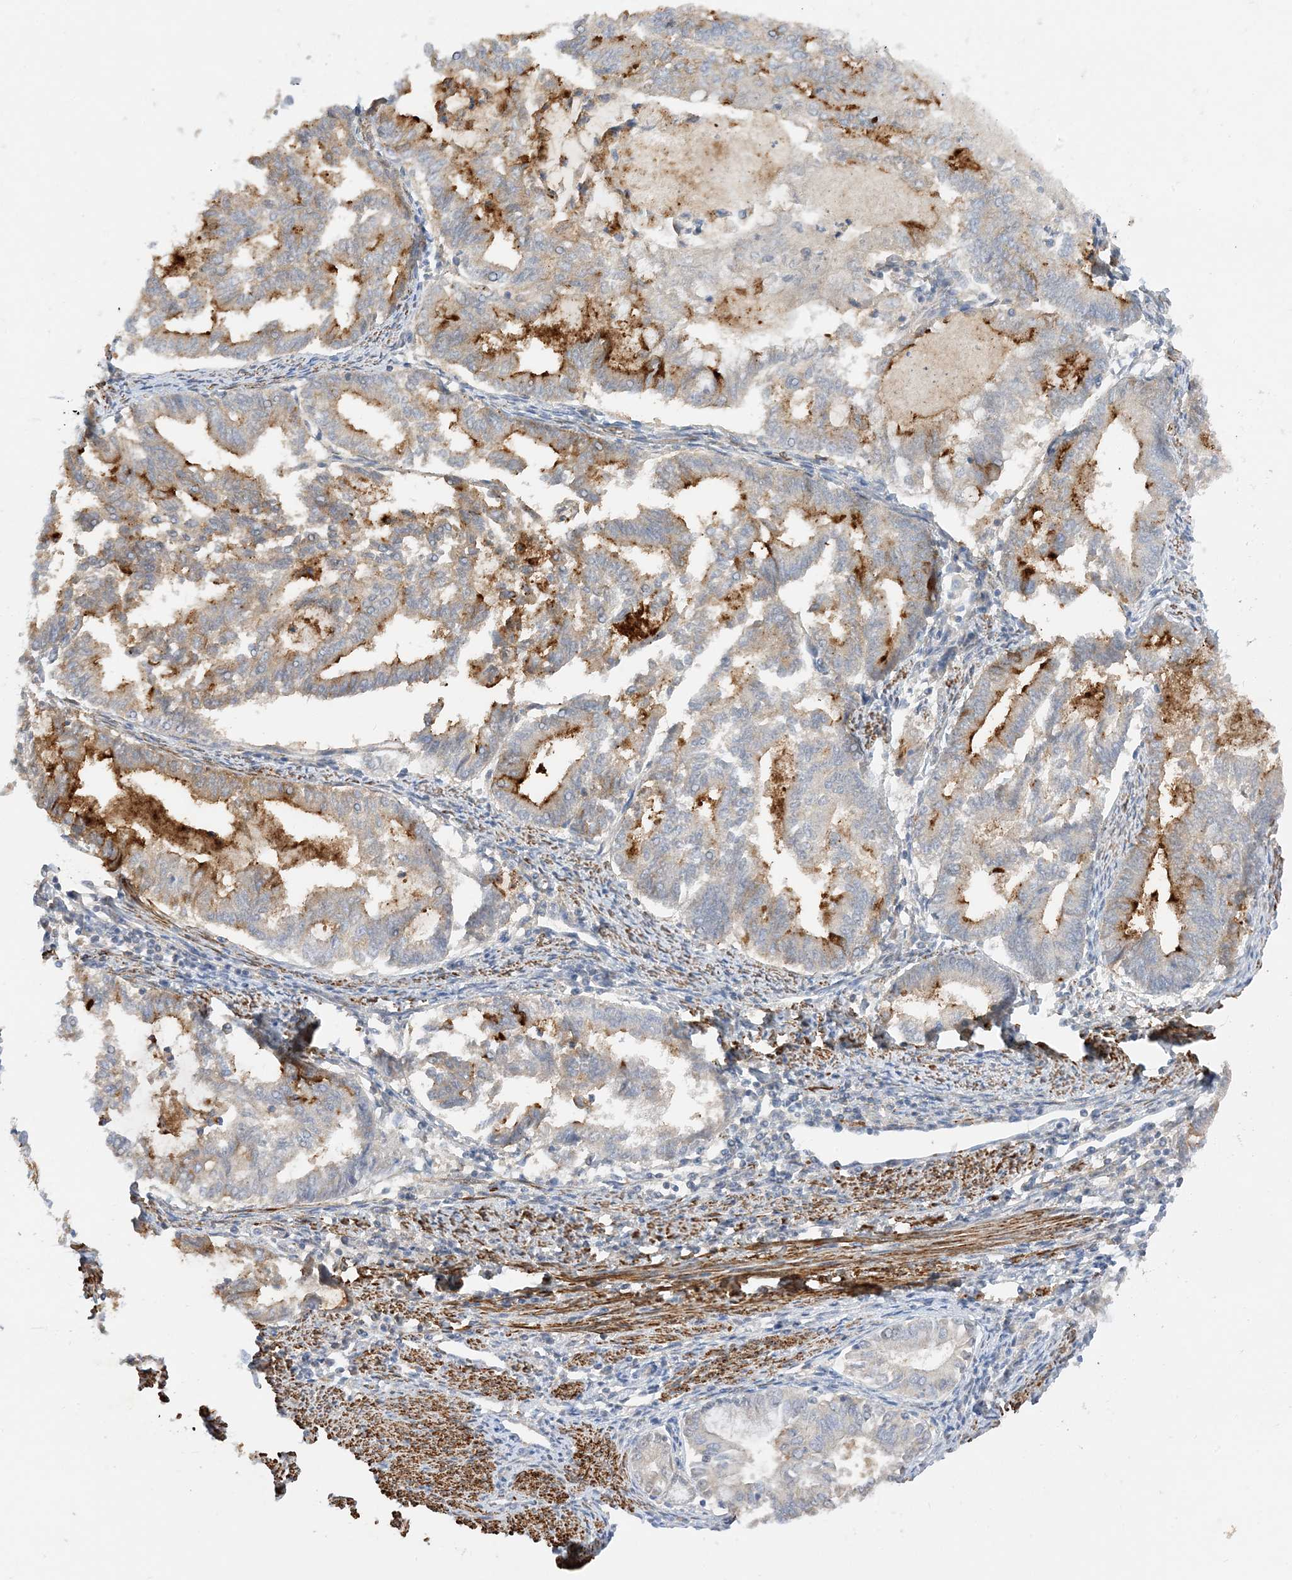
{"staining": {"intensity": "strong", "quantity": "25%-75%", "location": "cytoplasmic/membranous"}, "tissue": "endometrial cancer", "cell_type": "Tumor cells", "image_type": "cancer", "snomed": [{"axis": "morphology", "description": "Adenocarcinoma, NOS"}, {"axis": "topography", "description": "Endometrium"}], "caption": "Immunohistochemical staining of human adenocarcinoma (endometrial) shows high levels of strong cytoplasmic/membranous protein staining in approximately 25%-75% of tumor cells.", "gene": "KIFBP", "patient": {"sex": "female", "age": 79}}